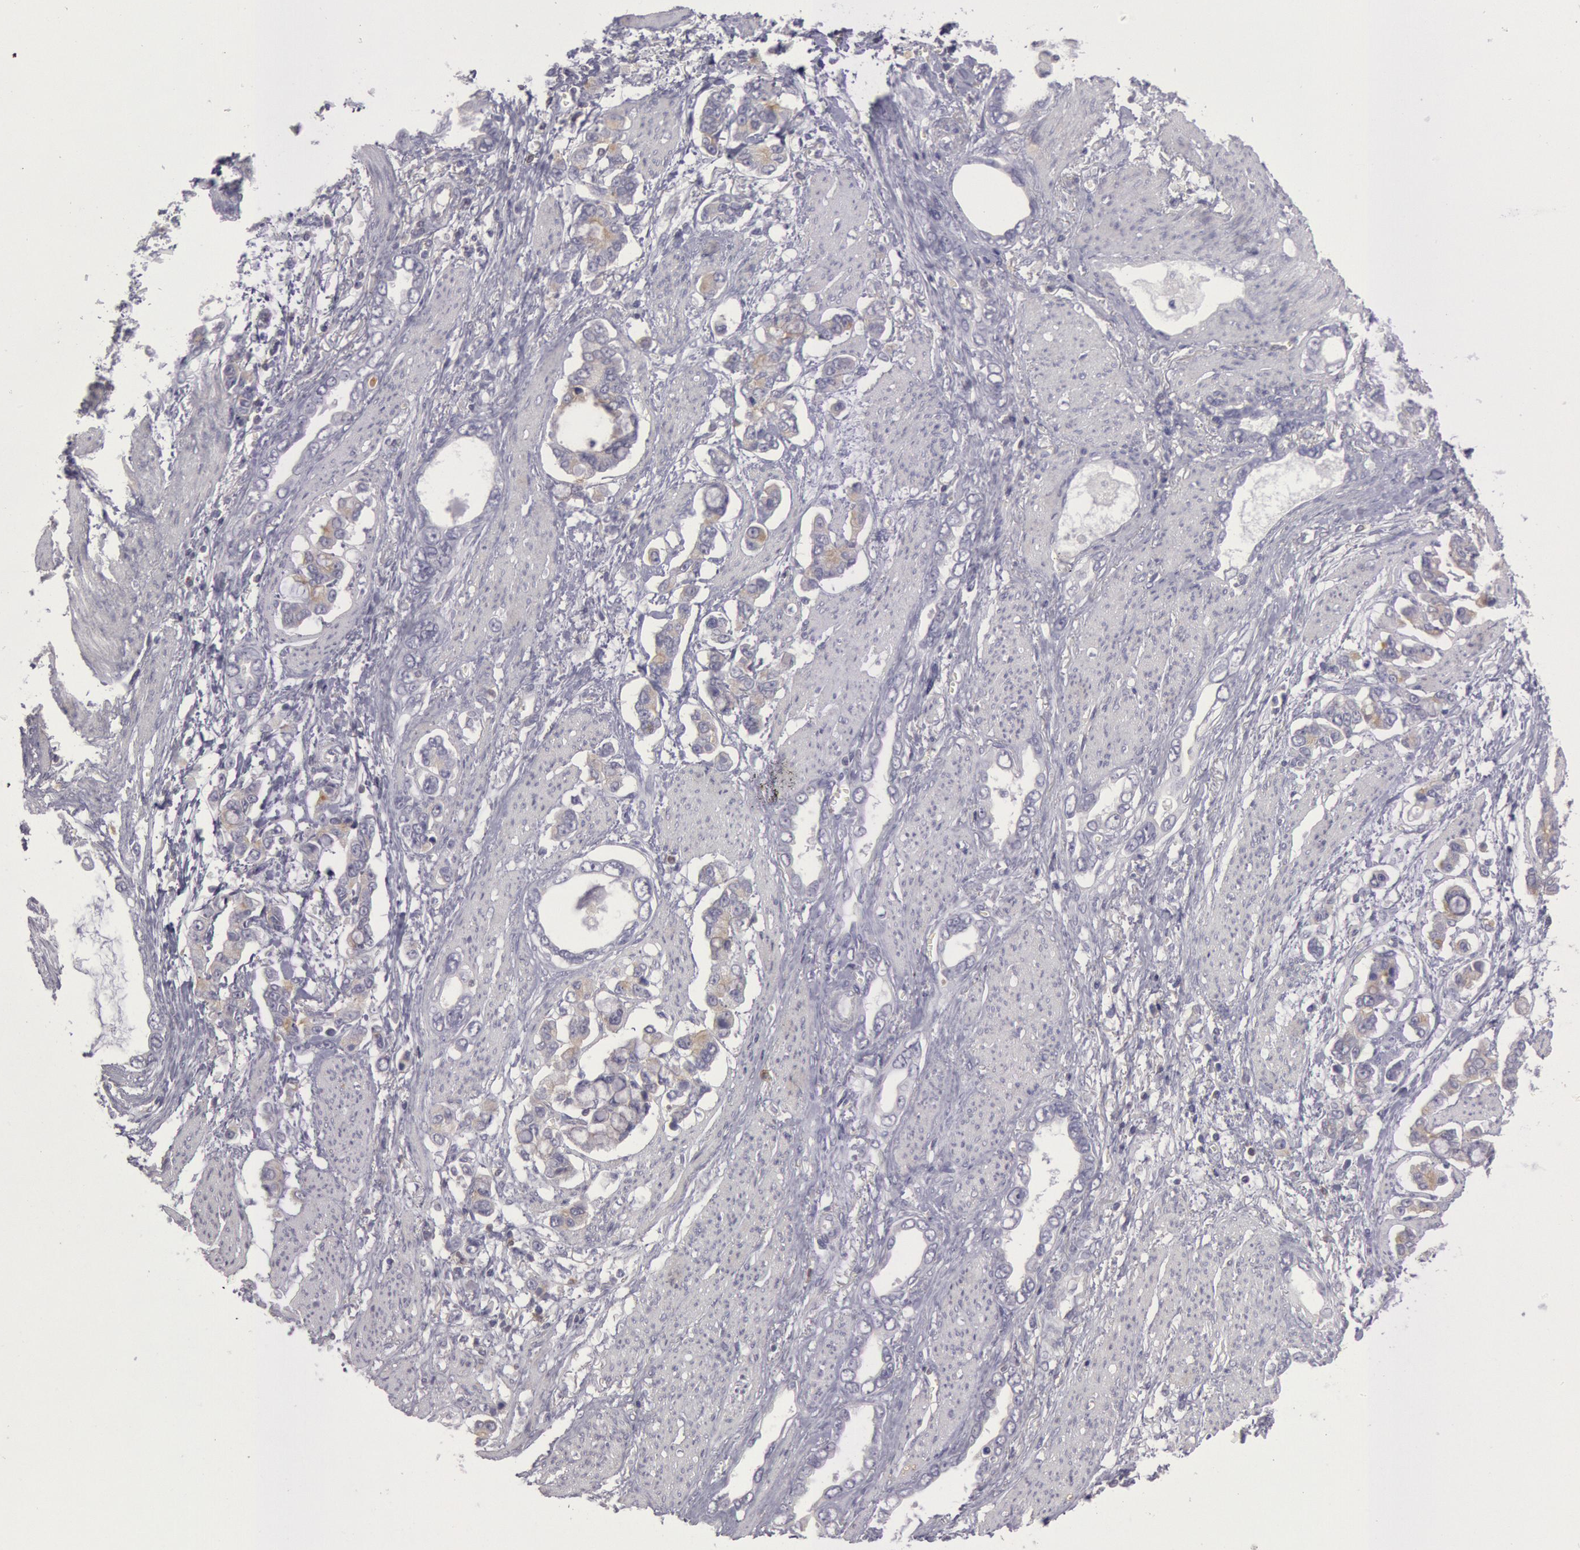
{"staining": {"intensity": "weak", "quantity": "<25%", "location": "cytoplasmic/membranous"}, "tissue": "stomach cancer", "cell_type": "Tumor cells", "image_type": "cancer", "snomed": [{"axis": "morphology", "description": "Adenocarcinoma, NOS"}, {"axis": "topography", "description": "Stomach"}], "caption": "High magnification brightfield microscopy of adenocarcinoma (stomach) stained with DAB (3,3'-diaminobenzidine) (brown) and counterstained with hematoxylin (blue): tumor cells show no significant positivity.", "gene": "RAB27A", "patient": {"sex": "male", "age": 78}}